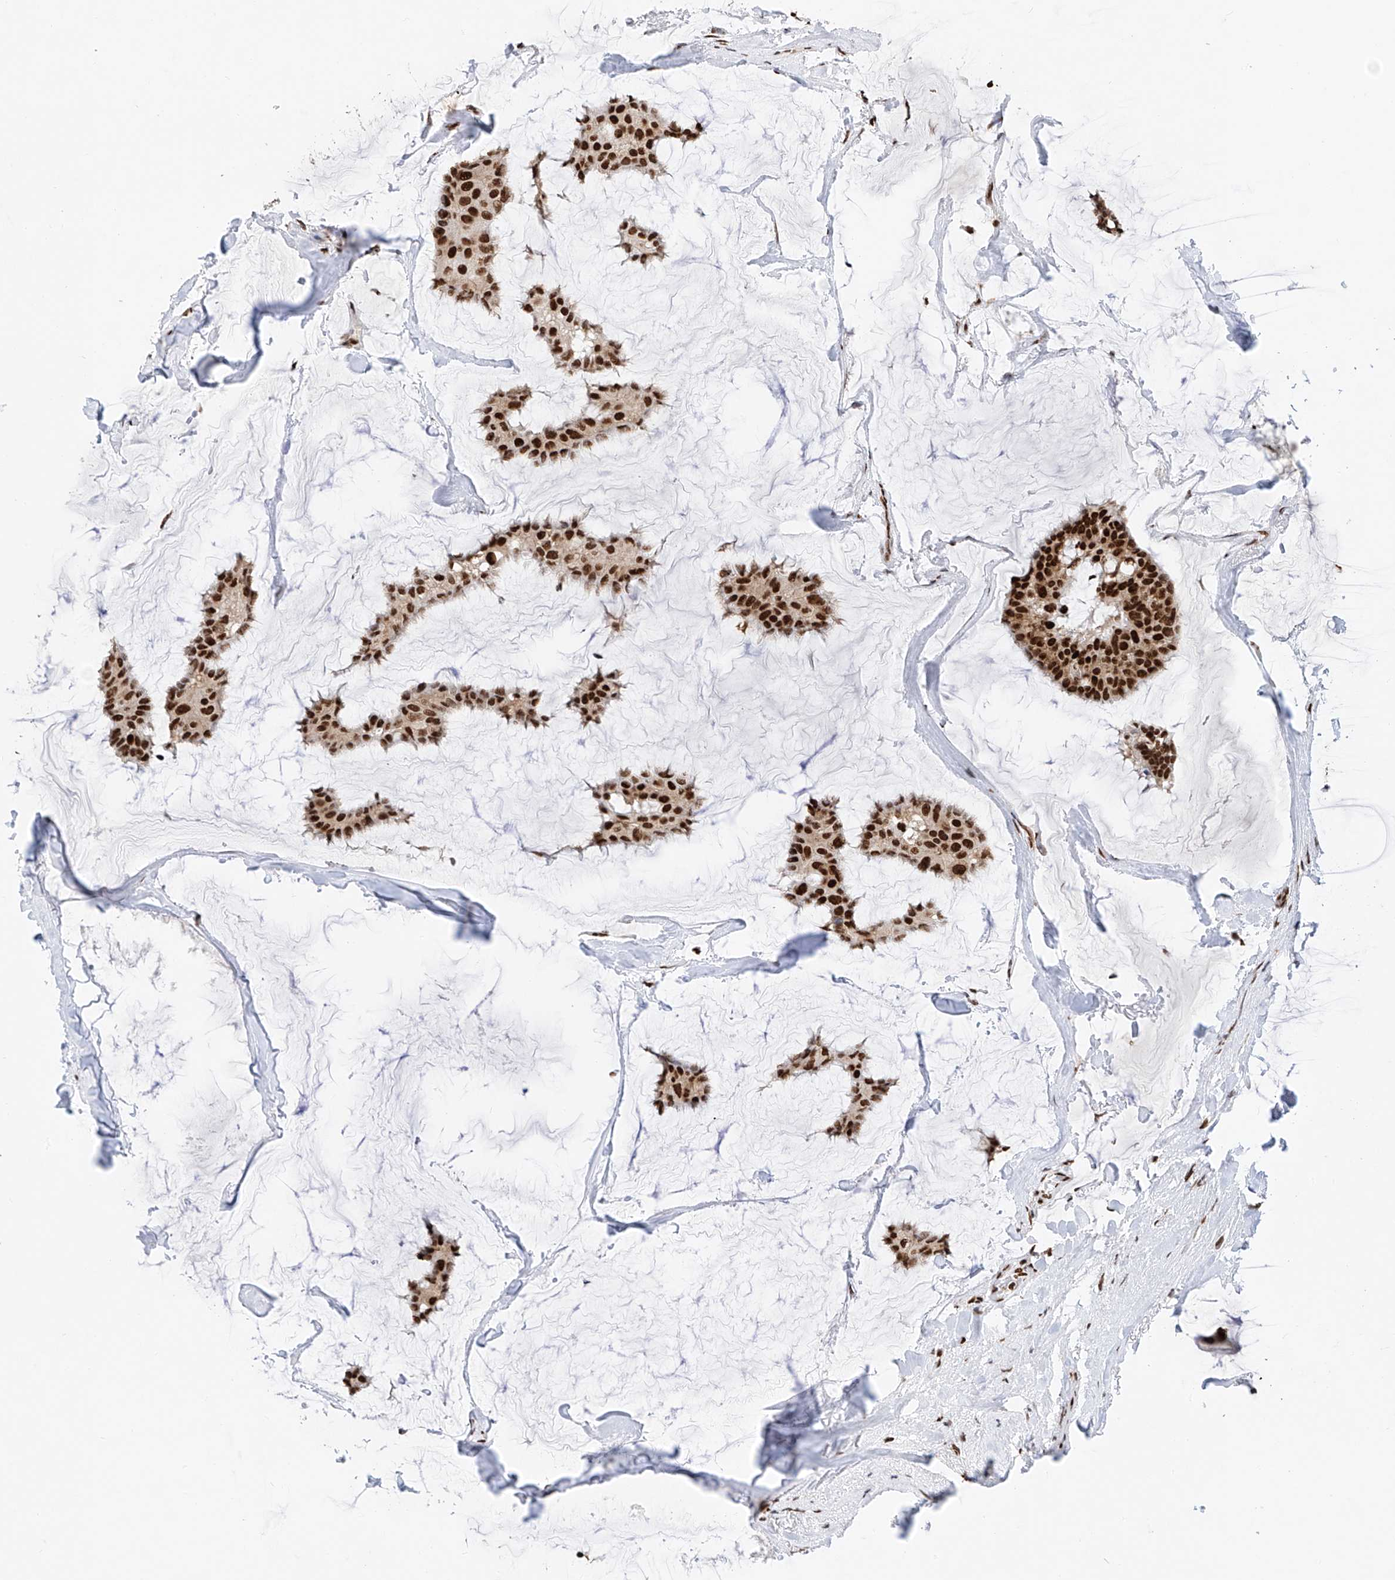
{"staining": {"intensity": "strong", "quantity": ">75%", "location": "nuclear"}, "tissue": "breast cancer", "cell_type": "Tumor cells", "image_type": "cancer", "snomed": [{"axis": "morphology", "description": "Duct carcinoma"}, {"axis": "topography", "description": "Breast"}], "caption": "The micrograph exhibits a brown stain indicating the presence of a protein in the nuclear of tumor cells in intraductal carcinoma (breast). Nuclei are stained in blue.", "gene": "SRSF6", "patient": {"sex": "female", "age": 93}}